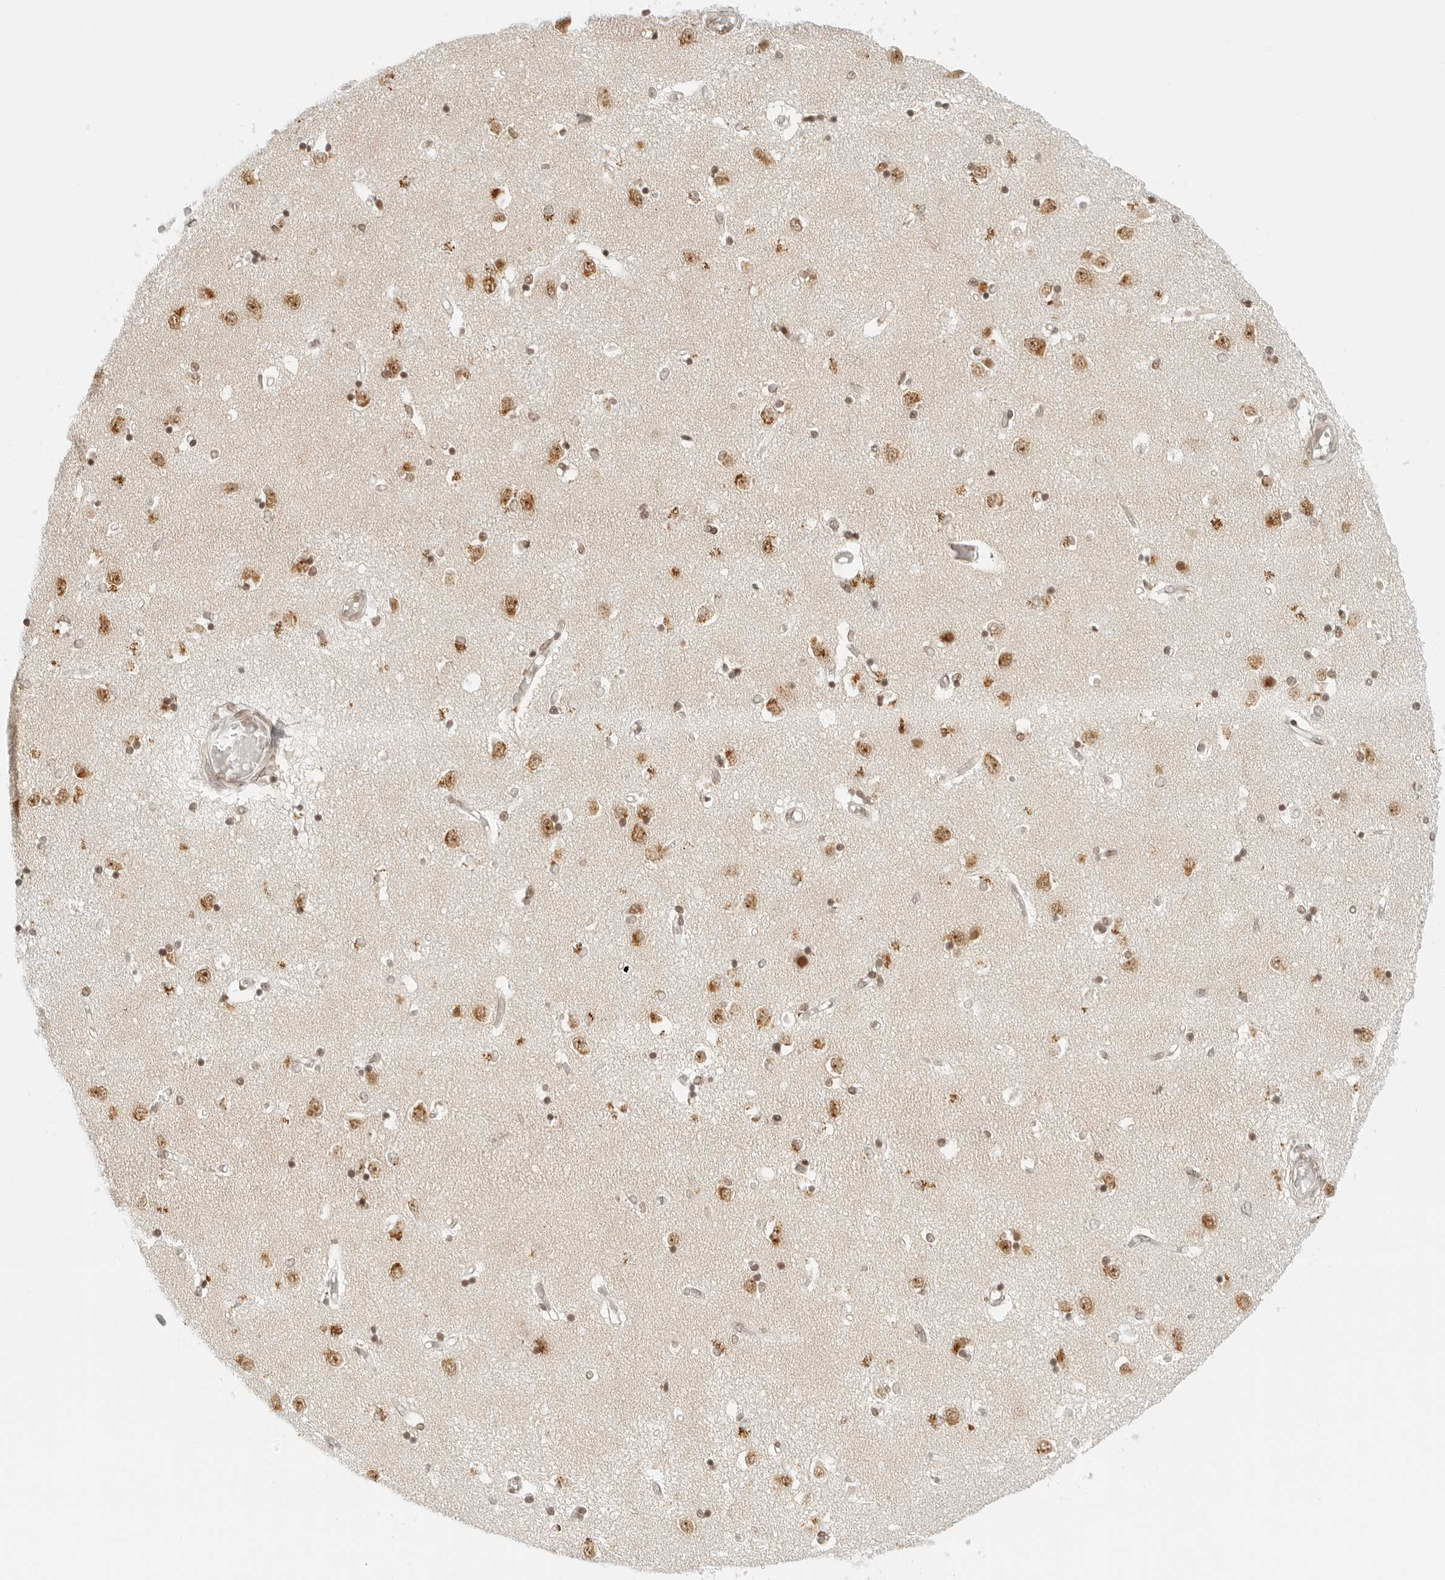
{"staining": {"intensity": "moderate", "quantity": "25%-75%", "location": "nuclear"}, "tissue": "caudate", "cell_type": "Glial cells", "image_type": "normal", "snomed": [{"axis": "morphology", "description": "Normal tissue, NOS"}, {"axis": "topography", "description": "Lateral ventricle wall"}], "caption": "Immunohistochemistry of normal caudate shows medium levels of moderate nuclear expression in about 25%-75% of glial cells.", "gene": "RCC1", "patient": {"sex": "male", "age": 45}}